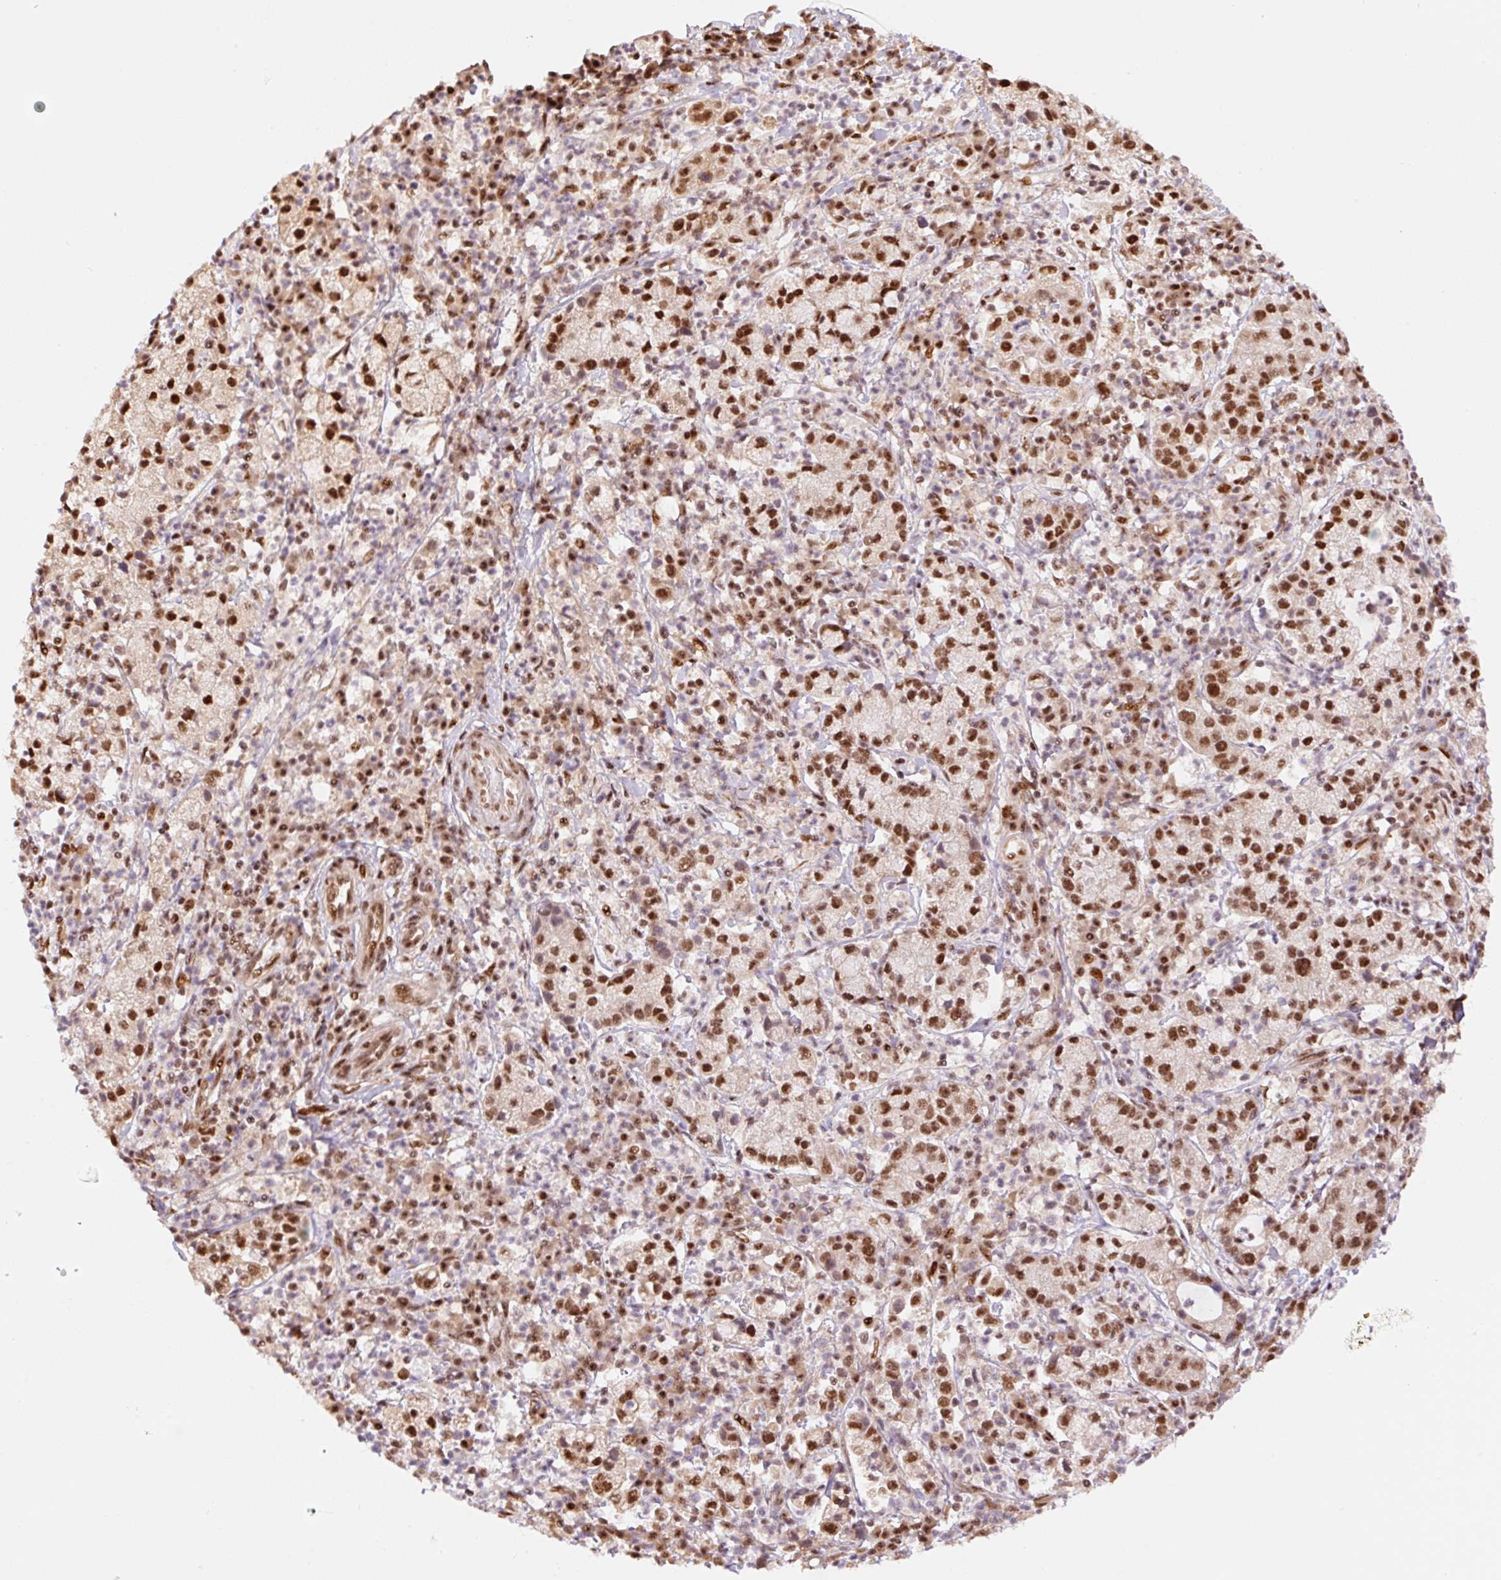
{"staining": {"intensity": "moderate", "quantity": ">75%", "location": "nuclear"}, "tissue": "cervical cancer", "cell_type": "Tumor cells", "image_type": "cancer", "snomed": [{"axis": "morphology", "description": "Normal tissue, NOS"}, {"axis": "morphology", "description": "Adenocarcinoma, NOS"}, {"axis": "topography", "description": "Cervix"}], "caption": "Brown immunohistochemical staining in human adenocarcinoma (cervical) demonstrates moderate nuclear positivity in approximately >75% of tumor cells. (Stains: DAB (3,3'-diaminobenzidine) in brown, nuclei in blue, Microscopy: brightfield microscopy at high magnification).", "gene": "INTS8", "patient": {"sex": "female", "age": 44}}